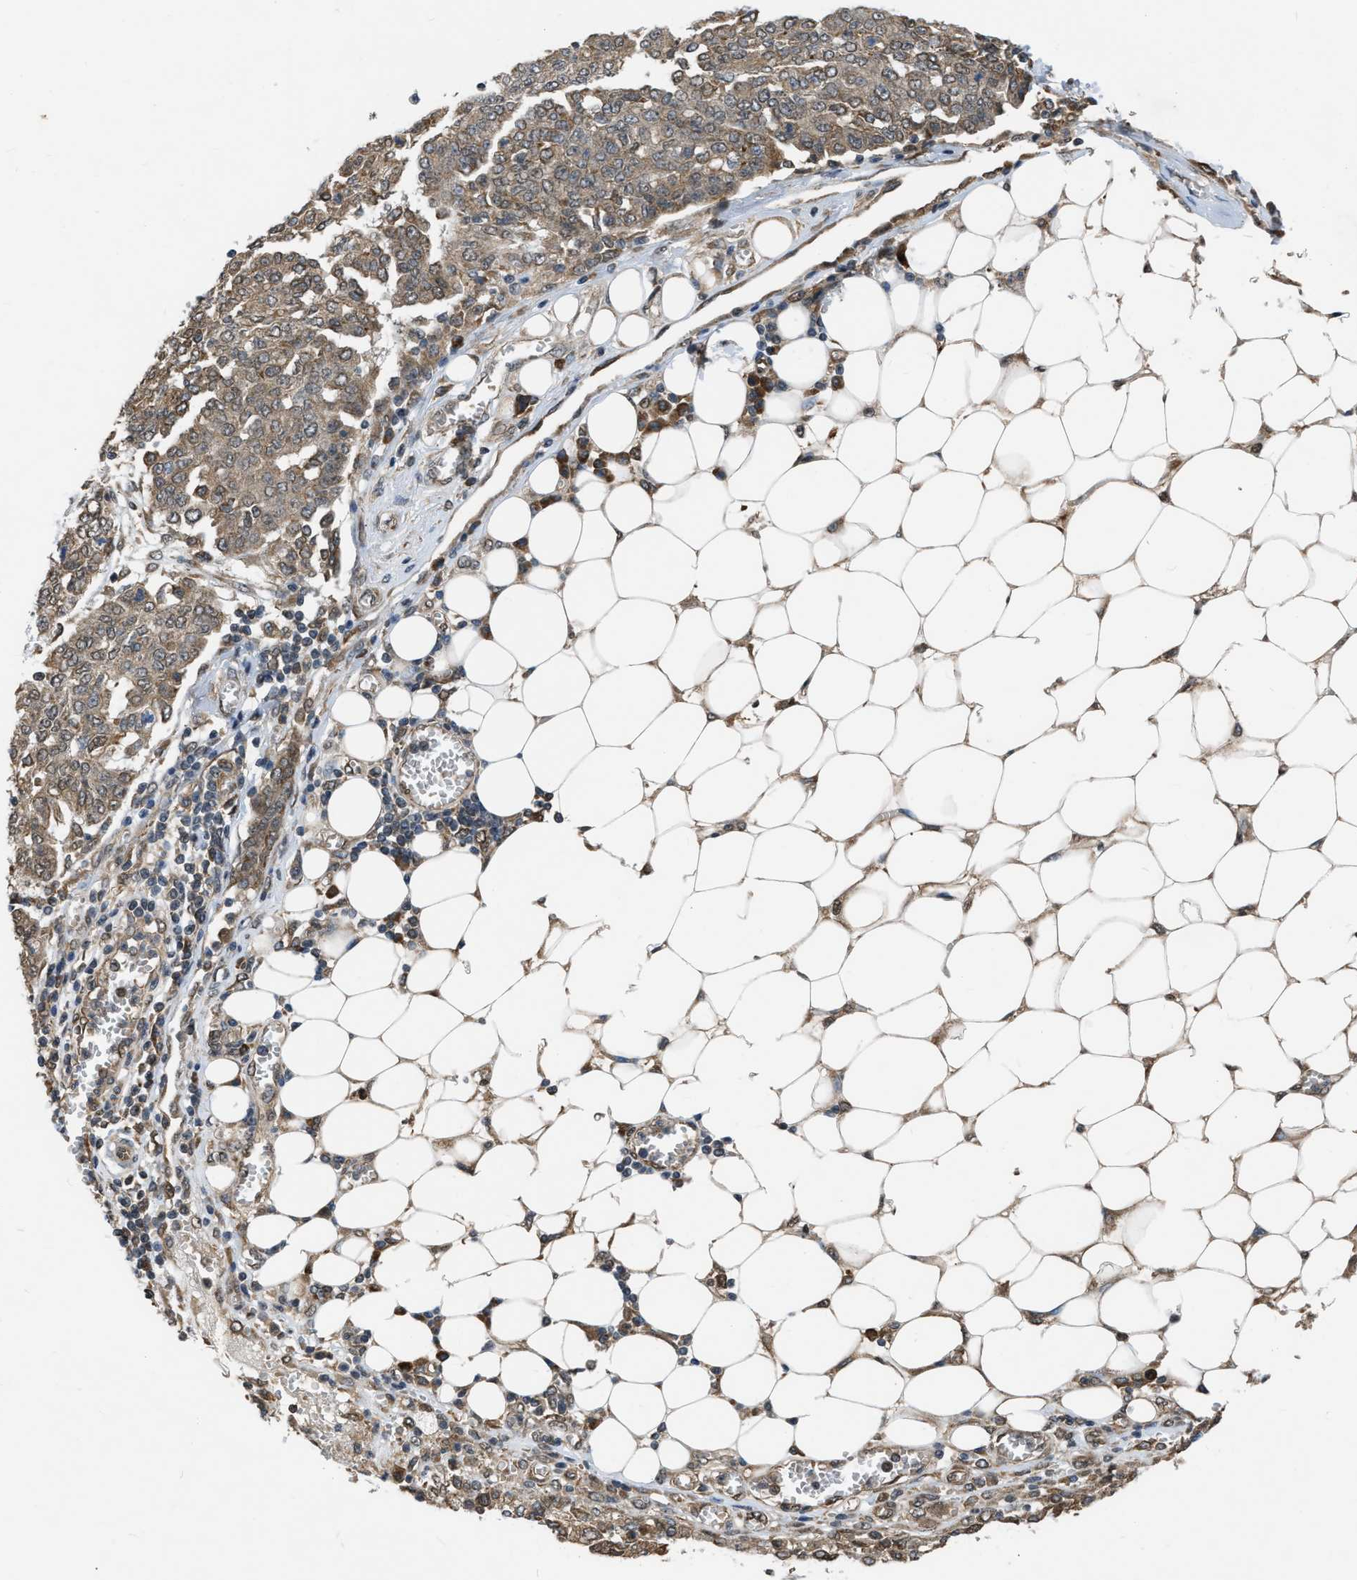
{"staining": {"intensity": "weak", "quantity": ">75%", "location": "cytoplasmic/membranous"}, "tissue": "ovarian cancer", "cell_type": "Tumor cells", "image_type": "cancer", "snomed": [{"axis": "morphology", "description": "Cystadenocarcinoma, serous, NOS"}, {"axis": "topography", "description": "Soft tissue"}, {"axis": "topography", "description": "Ovary"}], "caption": "The photomicrograph reveals staining of serous cystadenocarcinoma (ovarian), revealing weak cytoplasmic/membranous protein positivity (brown color) within tumor cells. The staining is performed using DAB (3,3'-diaminobenzidine) brown chromogen to label protein expression. The nuclei are counter-stained blue using hematoxylin.", "gene": "BCL7C", "patient": {"sex": "female", "age": 57}}